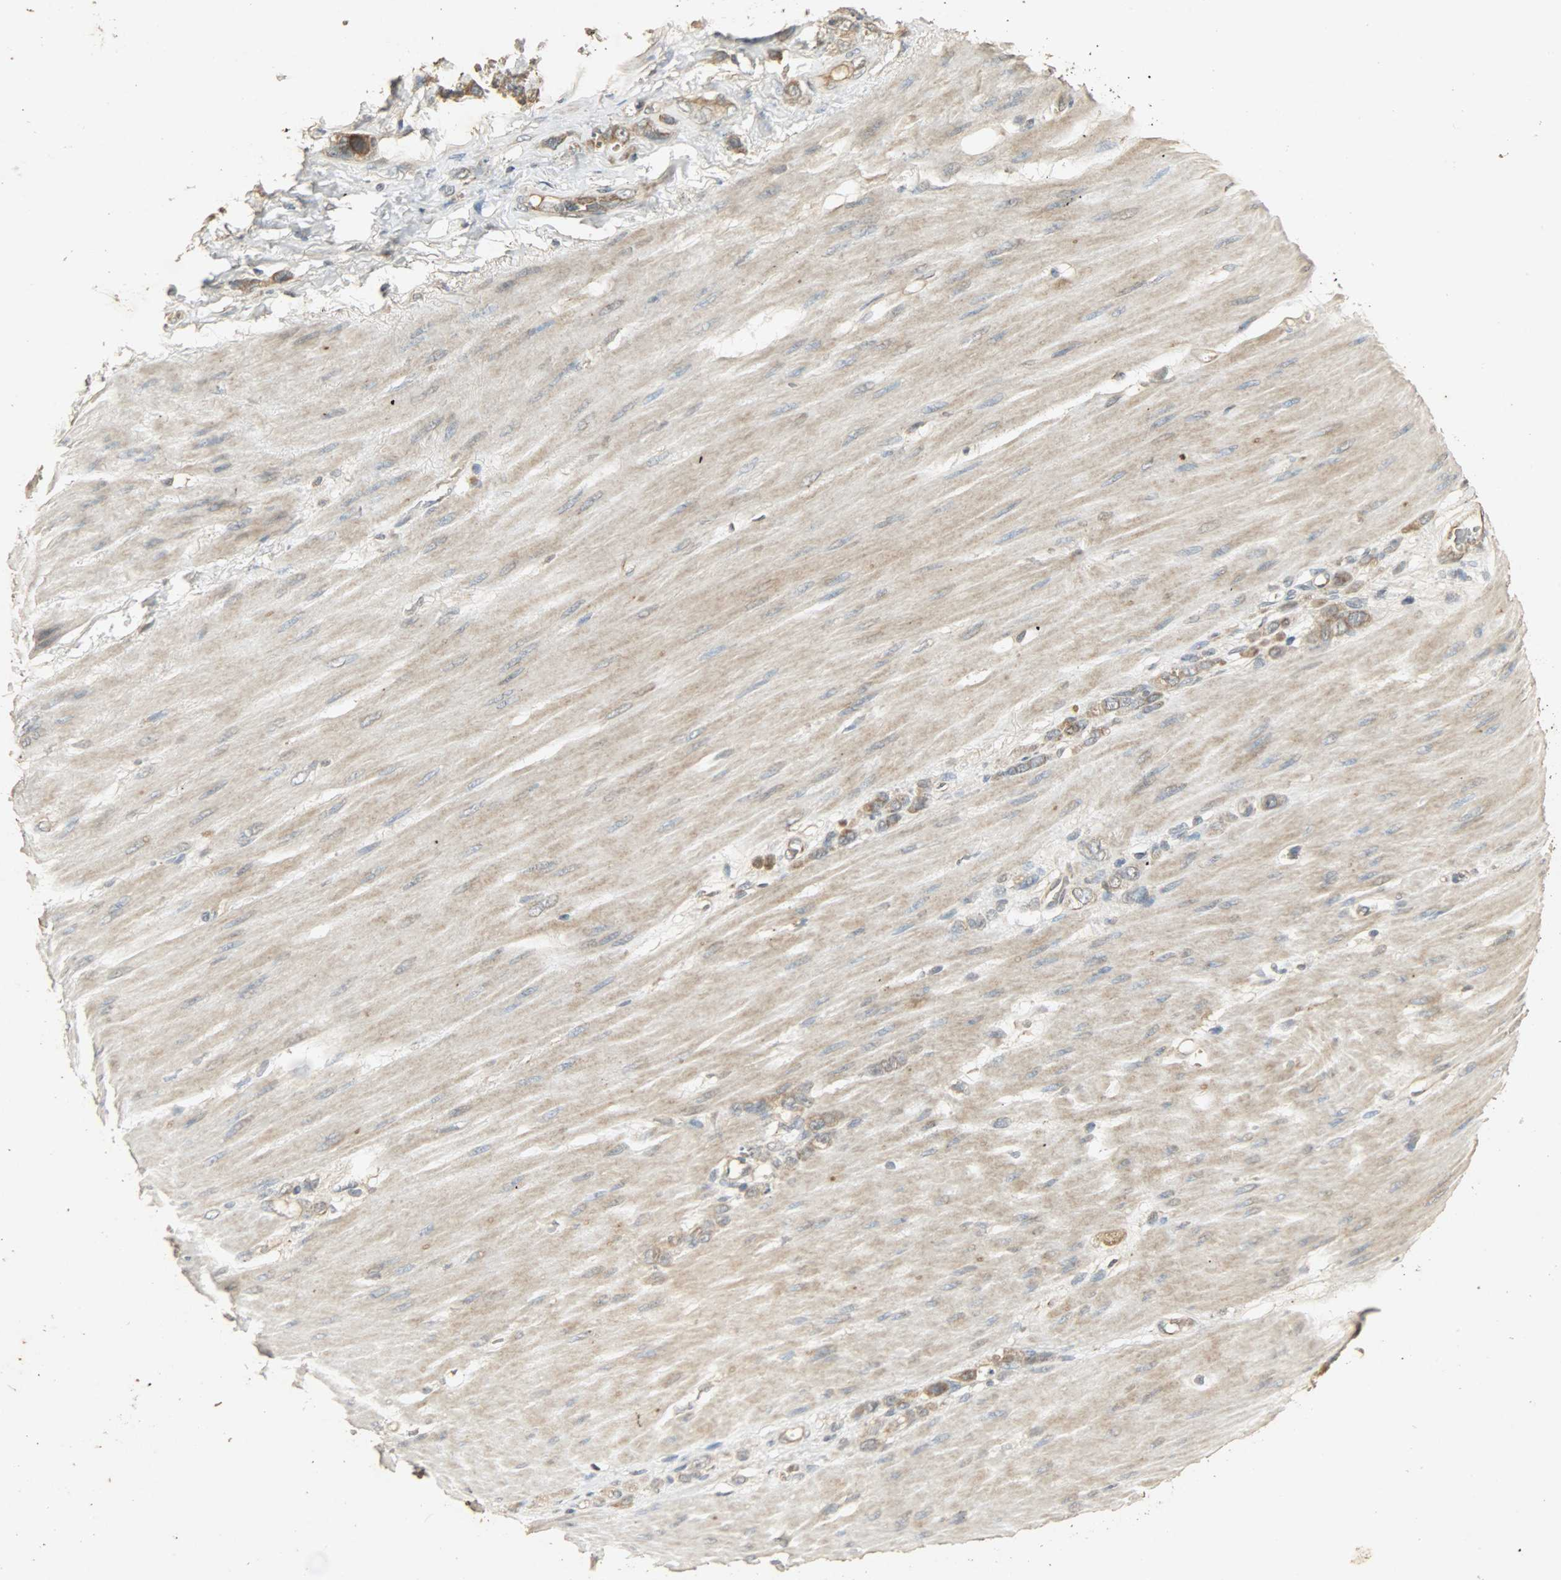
{"staining": {"intensity": "moderate", "quantity": ">75%", "location": "cytoplasmic/membranous"}, "tissue": "stomach cancer", "cell_type": "Tumor cells", "image_type": "cancer", "snomed": [{"axis": "morphology", "description": "Adenocarcinoma, NOS"}, {"axis": "topography", "description": "Stomach"}], "caption": "A high-resolution micrograph shows IHC staining of stomach cancer, which exhibits moderate cytoplasmic/membranous staining in about >75% of tumor cells. Nuclei are stained in blue.", "gene": "ATP2B1", "patient": {"sex": "male", "age": 82}}